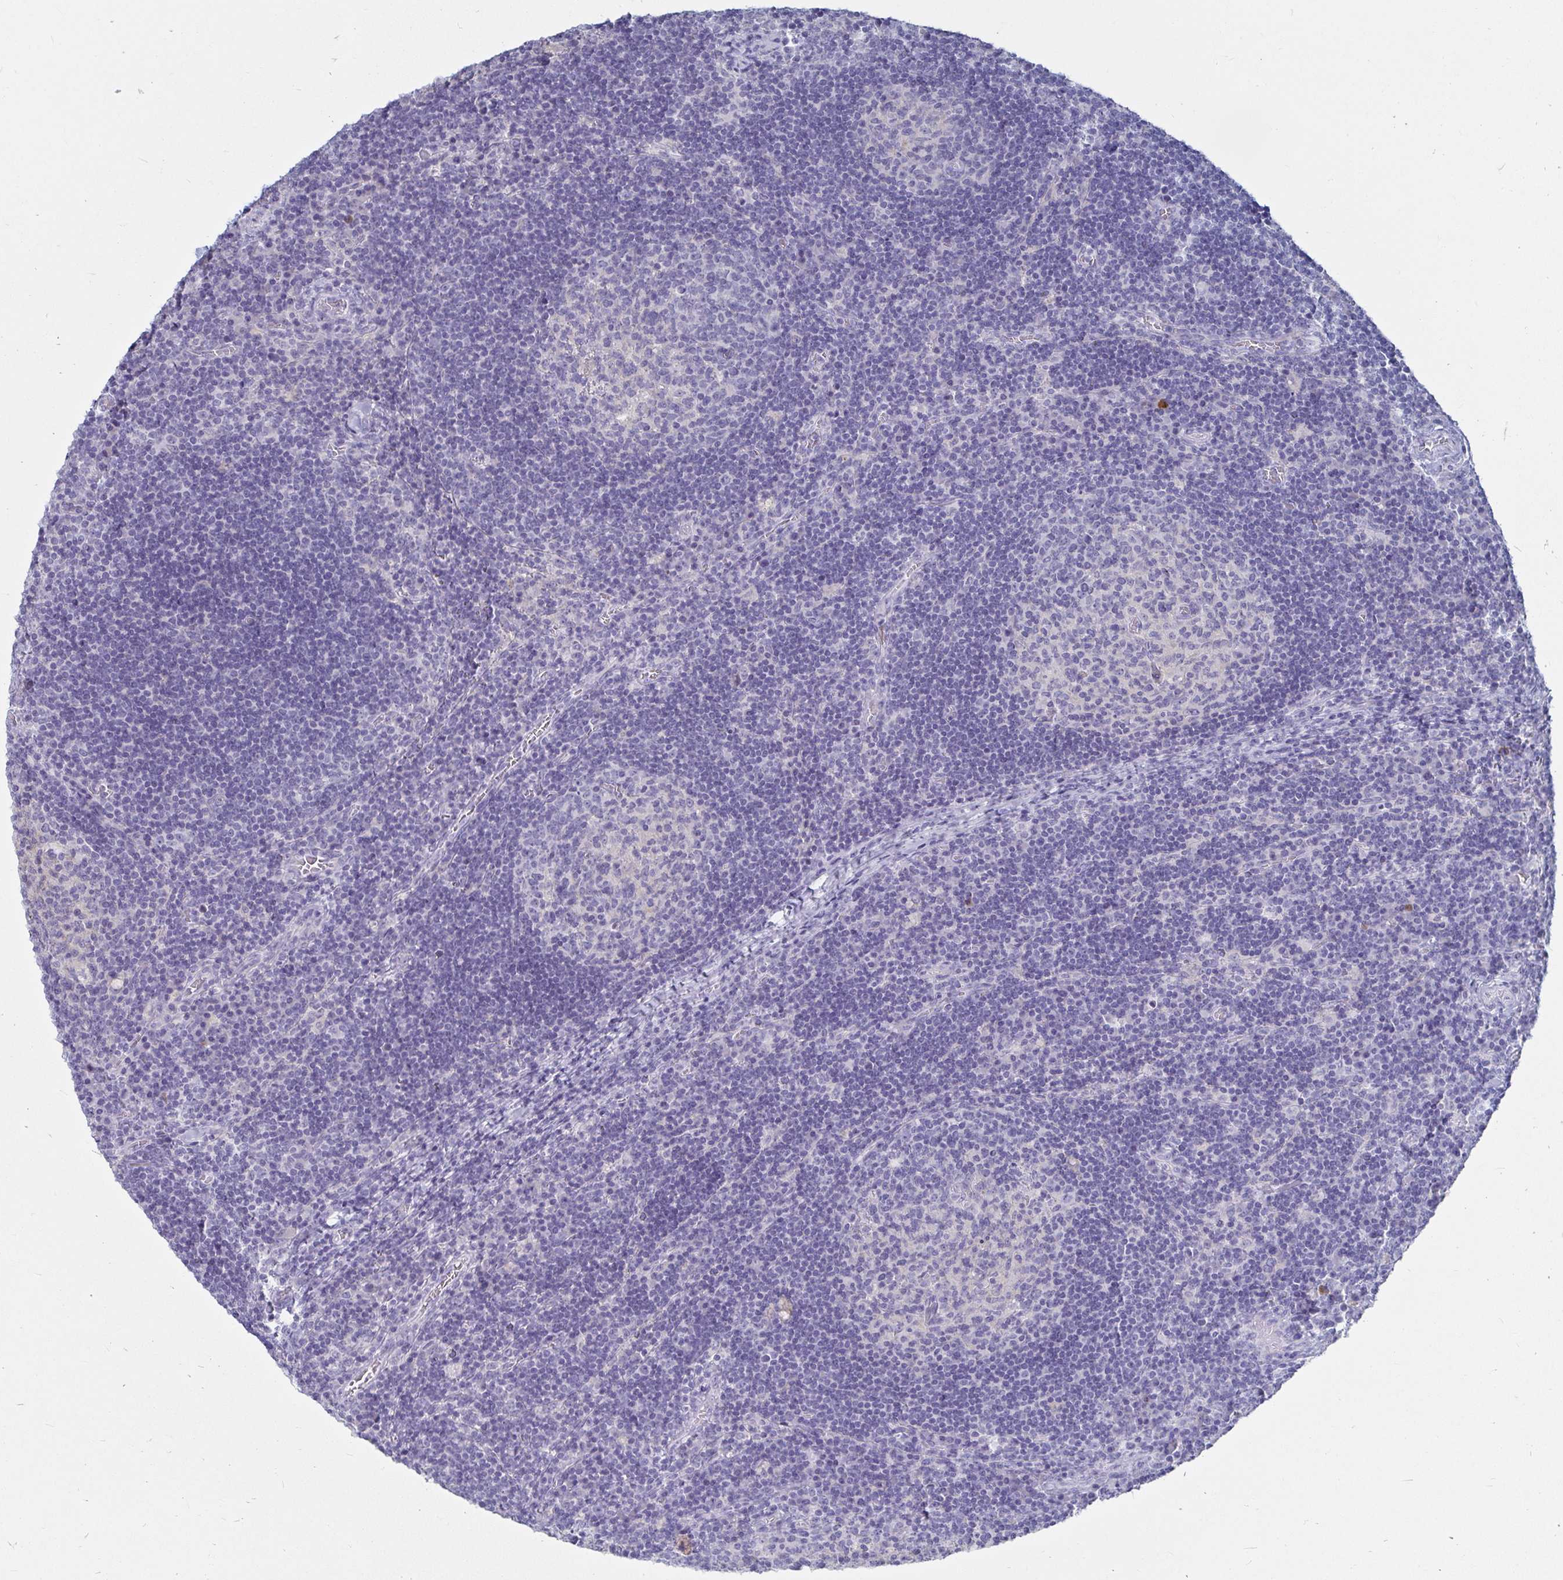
{"staining": {"intensity": "negative", "quantity": "none", "location": "none"}, "tissue": "lymph node", "cell_type": "Germinal center cells", "image_type": "normal", "snomed": [{"axis": "morphology", "description": "Normal tissue, NOS"}, {"axis": "topography", "description": "Lymph node"}], "caption": "Germinal center cells are negative for protein expression in normal human lymph node. (DAB immunohistochemistry (IHC) with hematoxylin counter stain).", "gene": "CA9", "patient": {"sex": "male", "age": 67}}